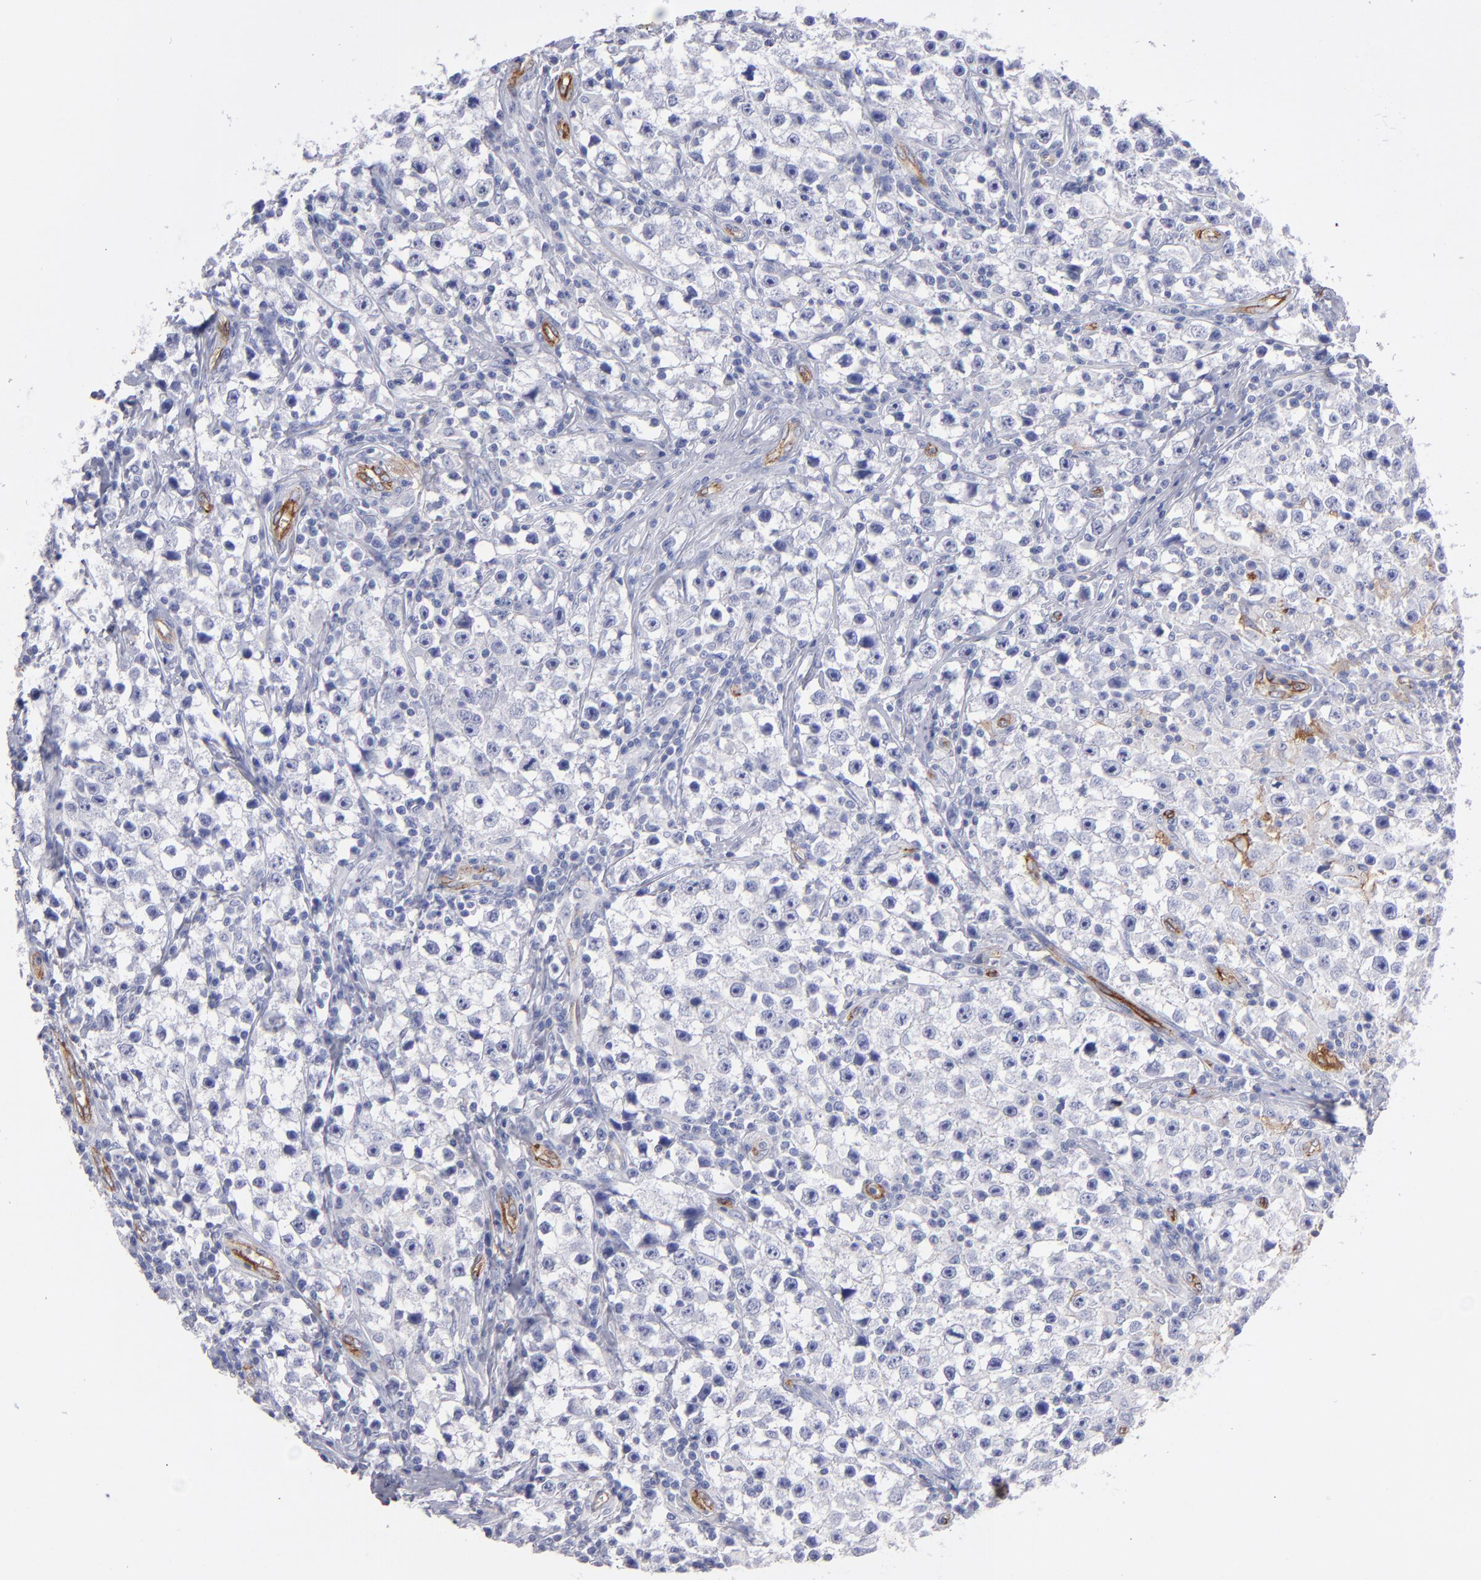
{"staining": {"intensity": "negative", "quantity": "none", "location": "none"}, "tissue": "testis cancer", "cell_type": "Tumor cells", "image_type": "cancer", "snomed": [{"axis": "morphology", "description": "Seminoma, NOS"}, {"axis": "topography", "description": "Testis"}], "caption": "This is a micrograph of immunohistochemistry (IHC) staining of testis cancer, which shows no positivity in tumor cells.", "gene": "AHNAK2", "patient": {"sex": "male", "age": 35}}